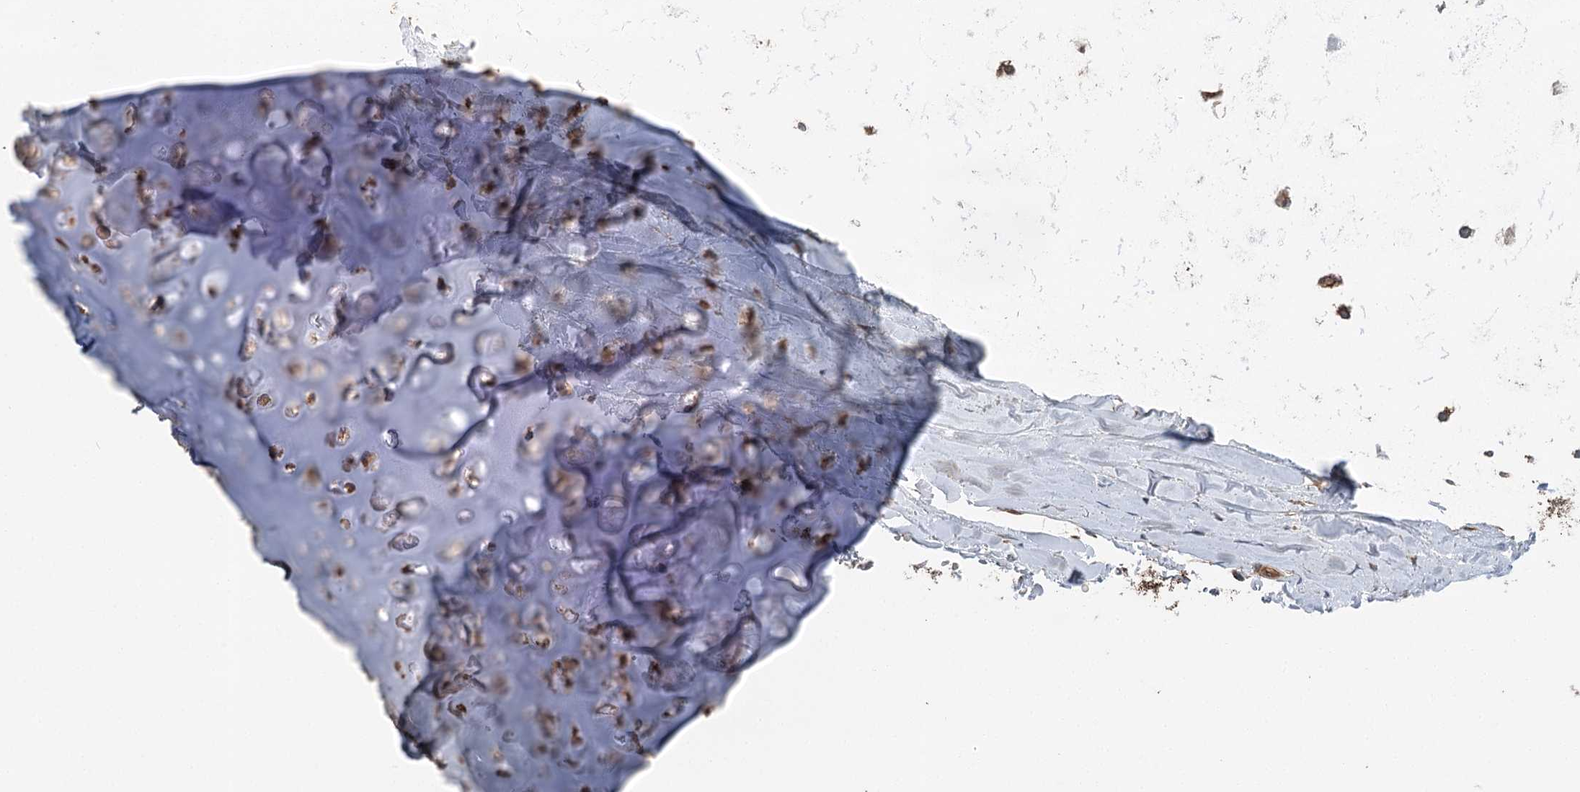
{"staining": {"intensity": "weak", "quantity": ">75%", "location": "cytoplasmic/membranous"}, "tissue": "adipose tissue", "cell_type": "Adipocytes", "image_type": "normal", "snomed": [{"axis": "morphology", "description": "Normal tissue, NOS"}, {"axis": "topography", "description": "Lymph node"}, {"axis": "topography", "description": "Bronchus"}], "caption": "This micrograph reveals IHC staining of benign adipose tissue, with low weak cytoplasmic/membranous positivity in about >75% of adipocytes.", "gene": "RWDD4", "patient": {"sex": "male", "age": 63}}